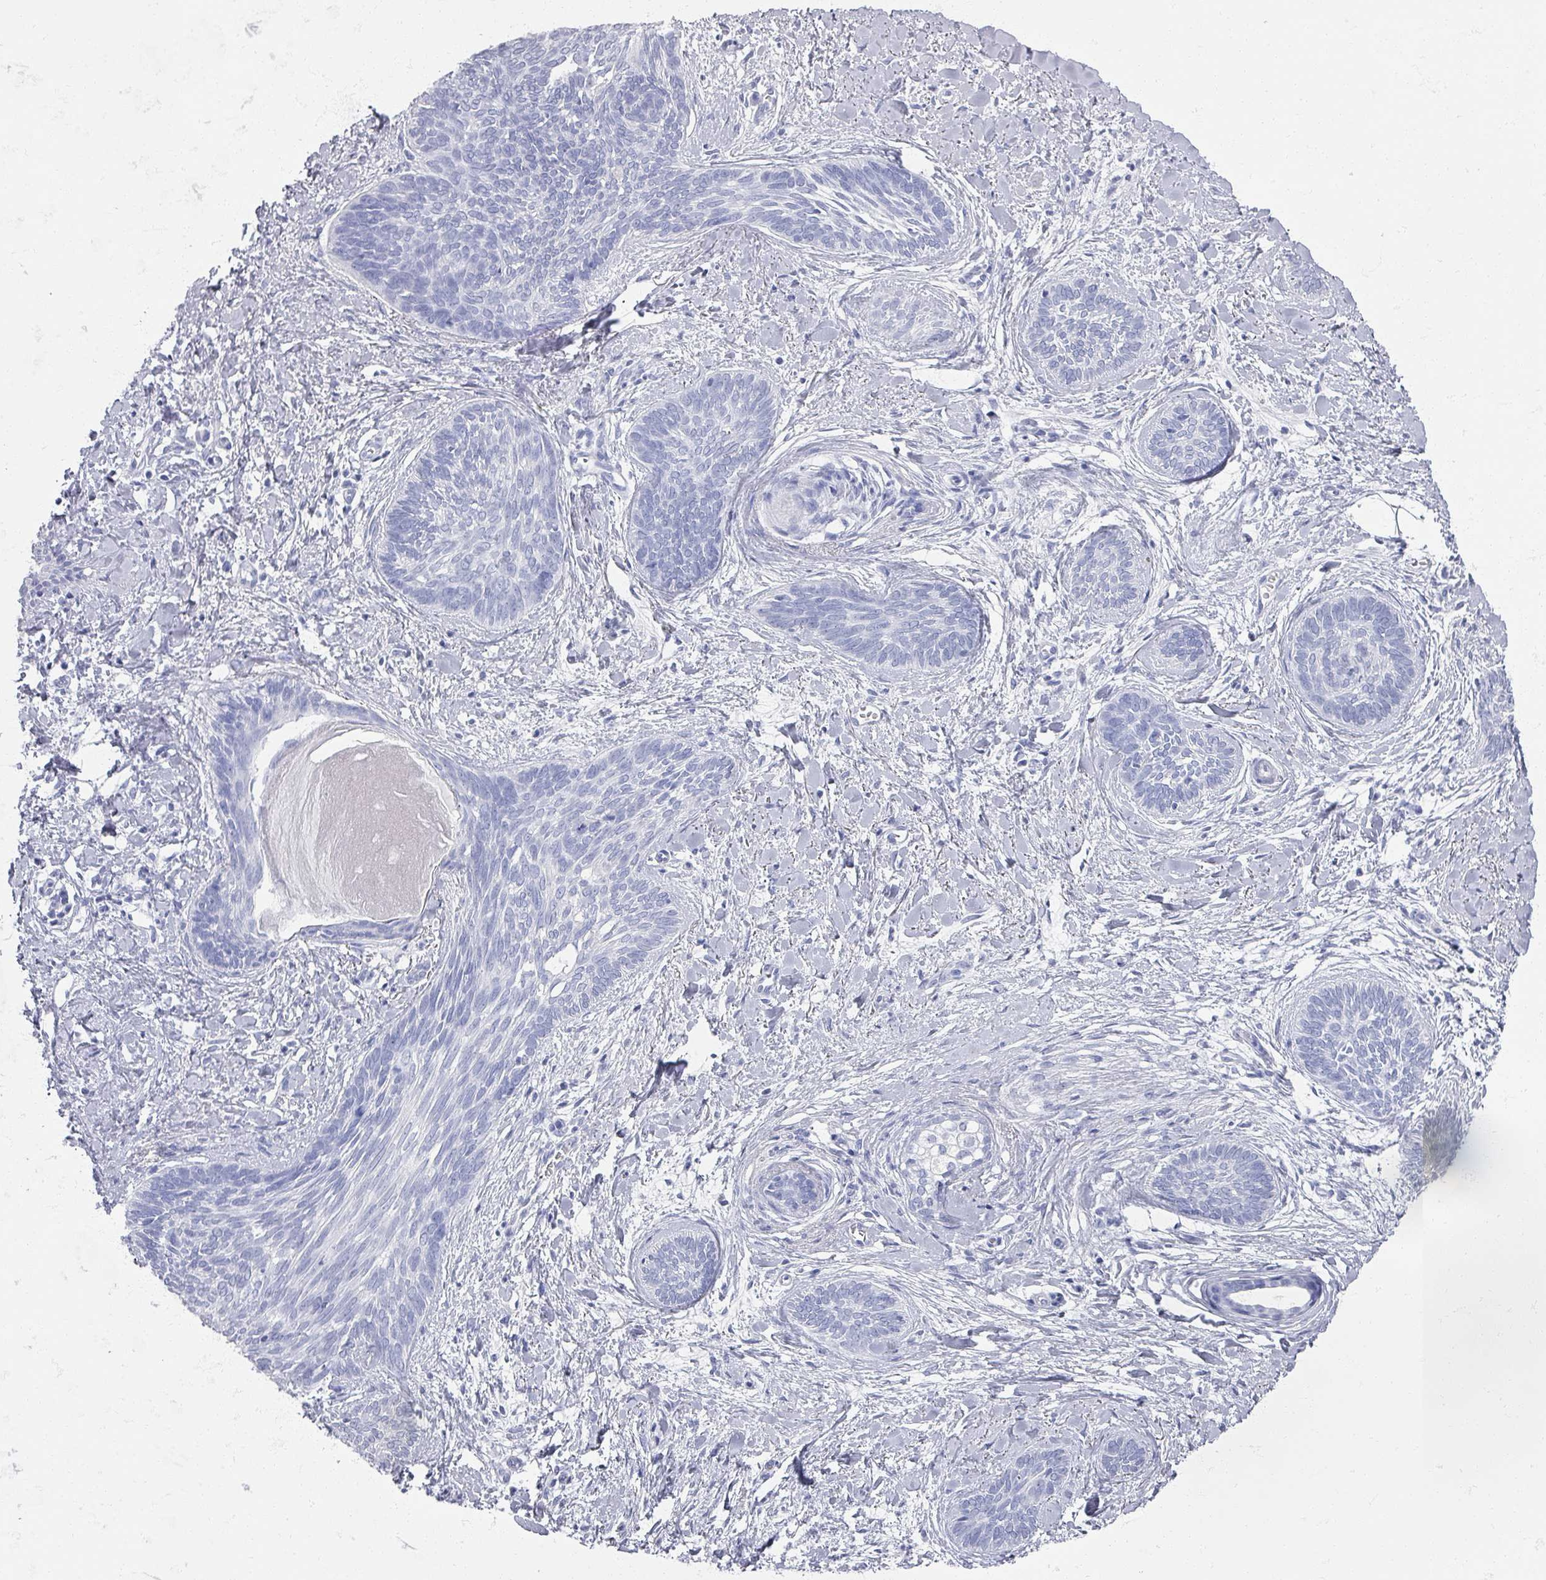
{"staining": {"intensity": "negative", "quantity": "none", "location": "none"}, "tissue": "skin cancer", "cell_type": "Tumor cells", "image_type": "cancer", "snomed": [{"axis": "morphology", "description": "Basal cell carcinoma"}, {"axis": "topography", "description": "Skin"}], "caption": "This histopathology image is of skin cancer stained with immunohistochemistry (IHC) to label a protein in brown with the nuclei are counter-stained blue. There is no staining in tumor cells.", "gene": "OMG", "patient": {"sex": "female", "age": 81}}